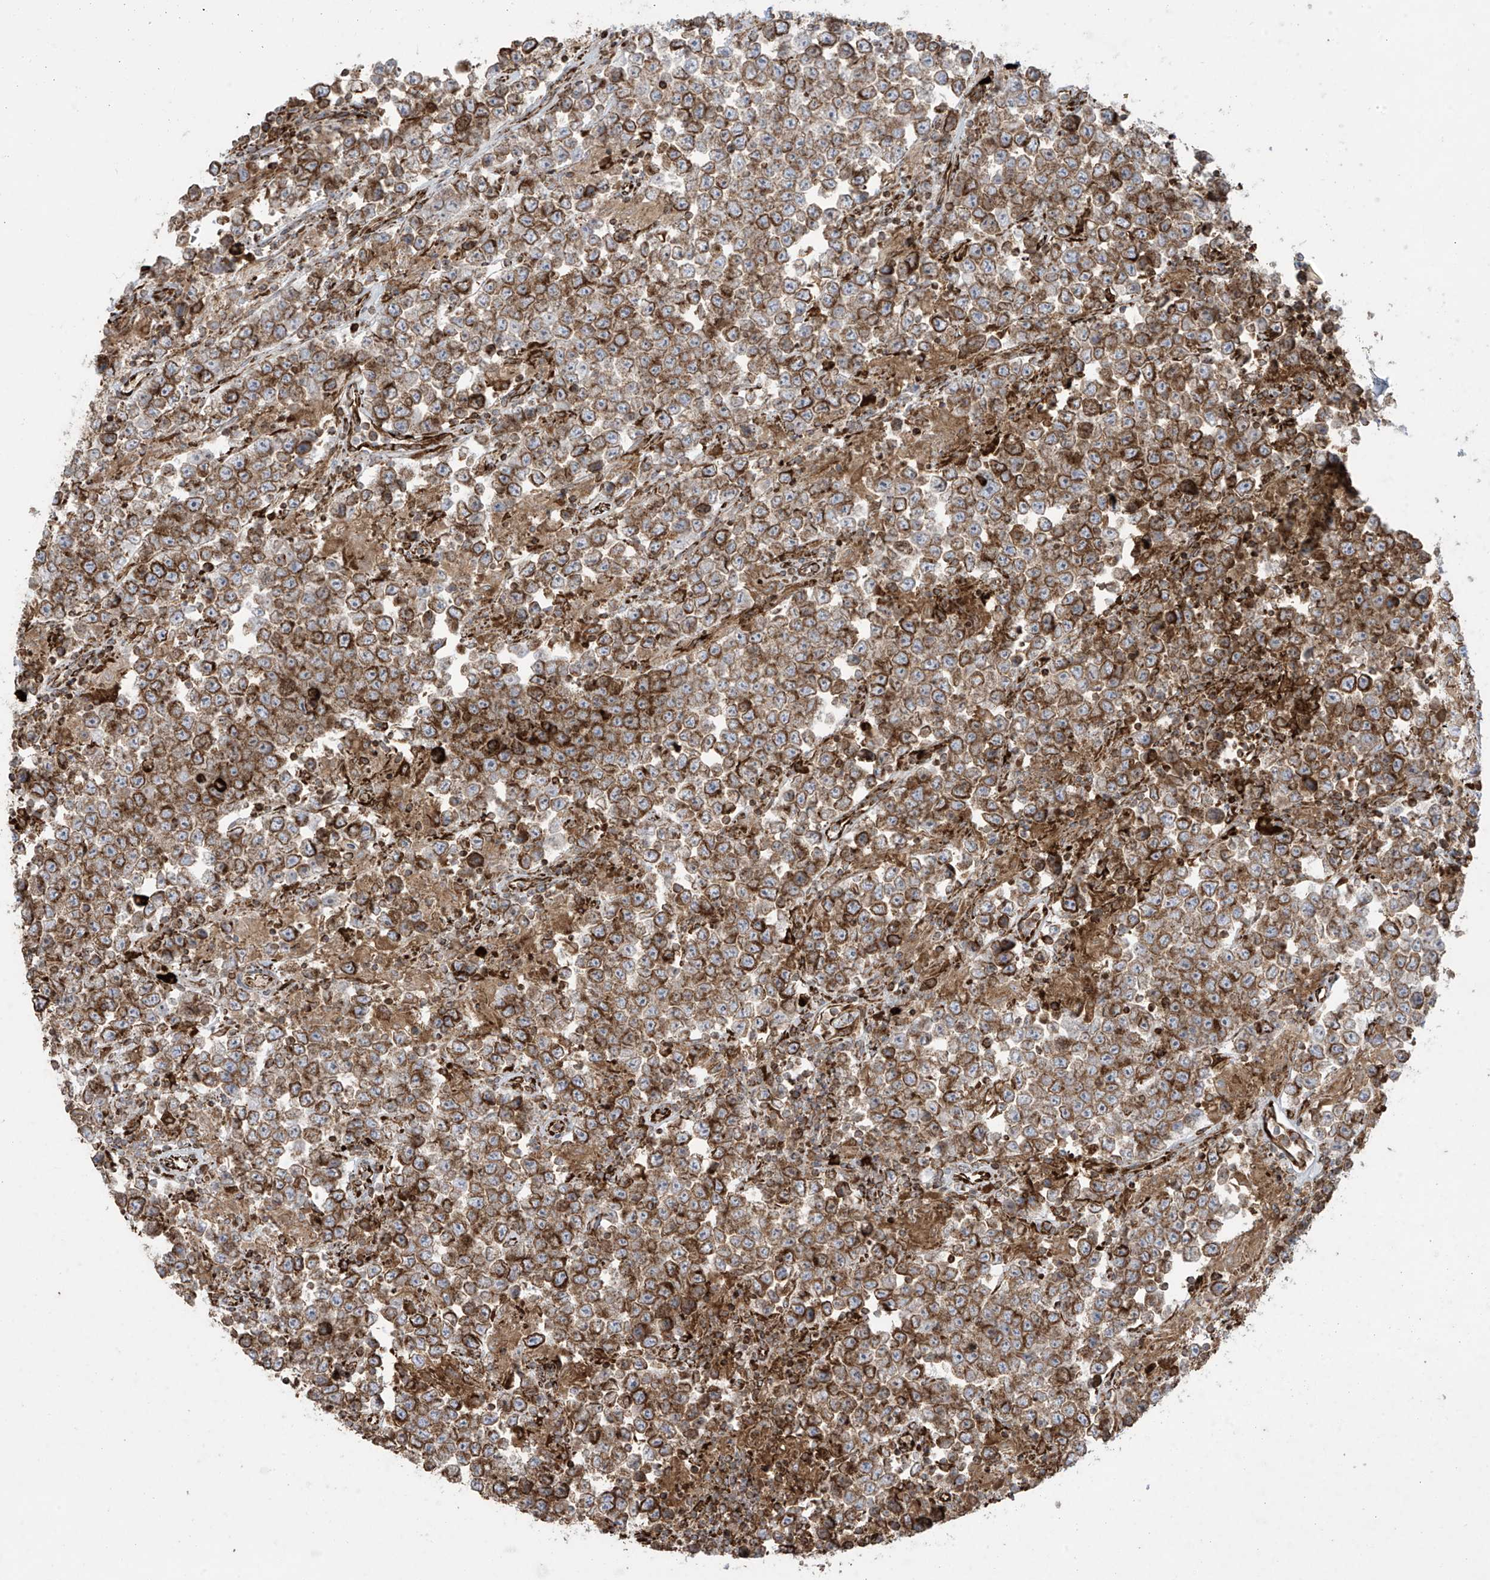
{"staining": {"intensity": "moderate", "quantity": ">75%", "location": "cytoplasmic/membranous"}, "tissue": "testis cancer", "cell_type": "Tumor cells", "image_type": "cancer", "snomed": [{"axis": "morphology", "description": "Normal tissue, NOS"}, {"axis": "morphology", "description": "Urothelial carcinoma, High grade"}, {"axis": "morphology", "description": "Seminoma, NOS"}, {"axis": "morphology", "description": "Carcinoma, Embryonal, NOS"}, {"axis": "topography", "description": "Urinary bladder"}, {"axis": "topography", "description": "Testis"}], "caption": "An image showing moderate cytoplasmic/membranous staining in approximately >75% of tumor cells in seminoma (testis), as visualized by brown immunohistochemical staining.", "gene": "MX1", "patient": {"sex": "male", "age": 41}}